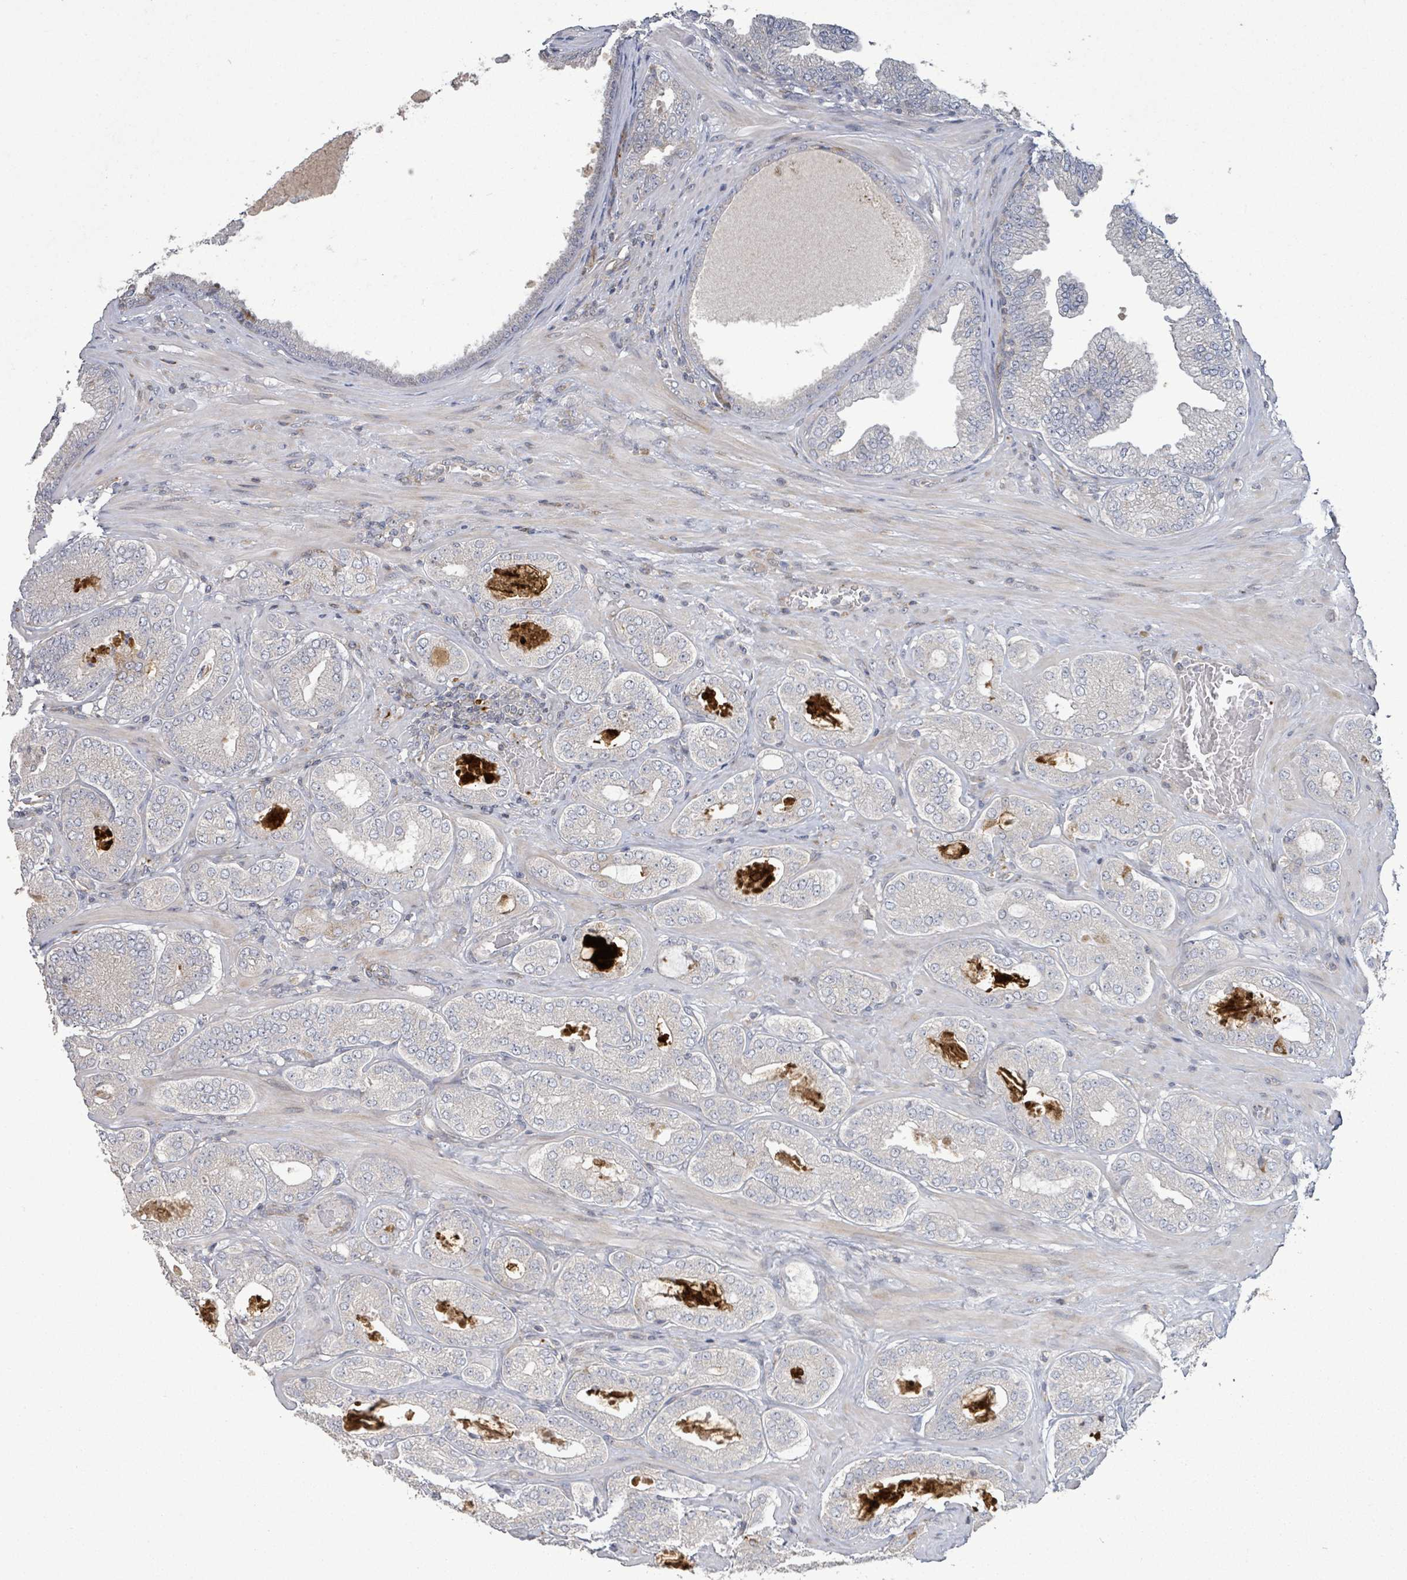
{"staining": {"intensity": "negative", "quantity": "none", "location": "none"}, "tissue": "prostate cancer", "cell_type": "Tumor cells", "image_type": "cancer", "snomed": [{"axis": "morphology", "description": "Adenocarcinoma, Low grade"}, {"axis": "topography", "description": "Prostate"}], "caption": "Prostate cancer was stained to show a protein in brown. There is no significant positivity in tumor cells. (DAB (3,3'-diaminobenzidine) immunohistochemistry (IHC), high magnification).", "gene": "LILRA4", "patient": {"sex": "male", "age": 63}}